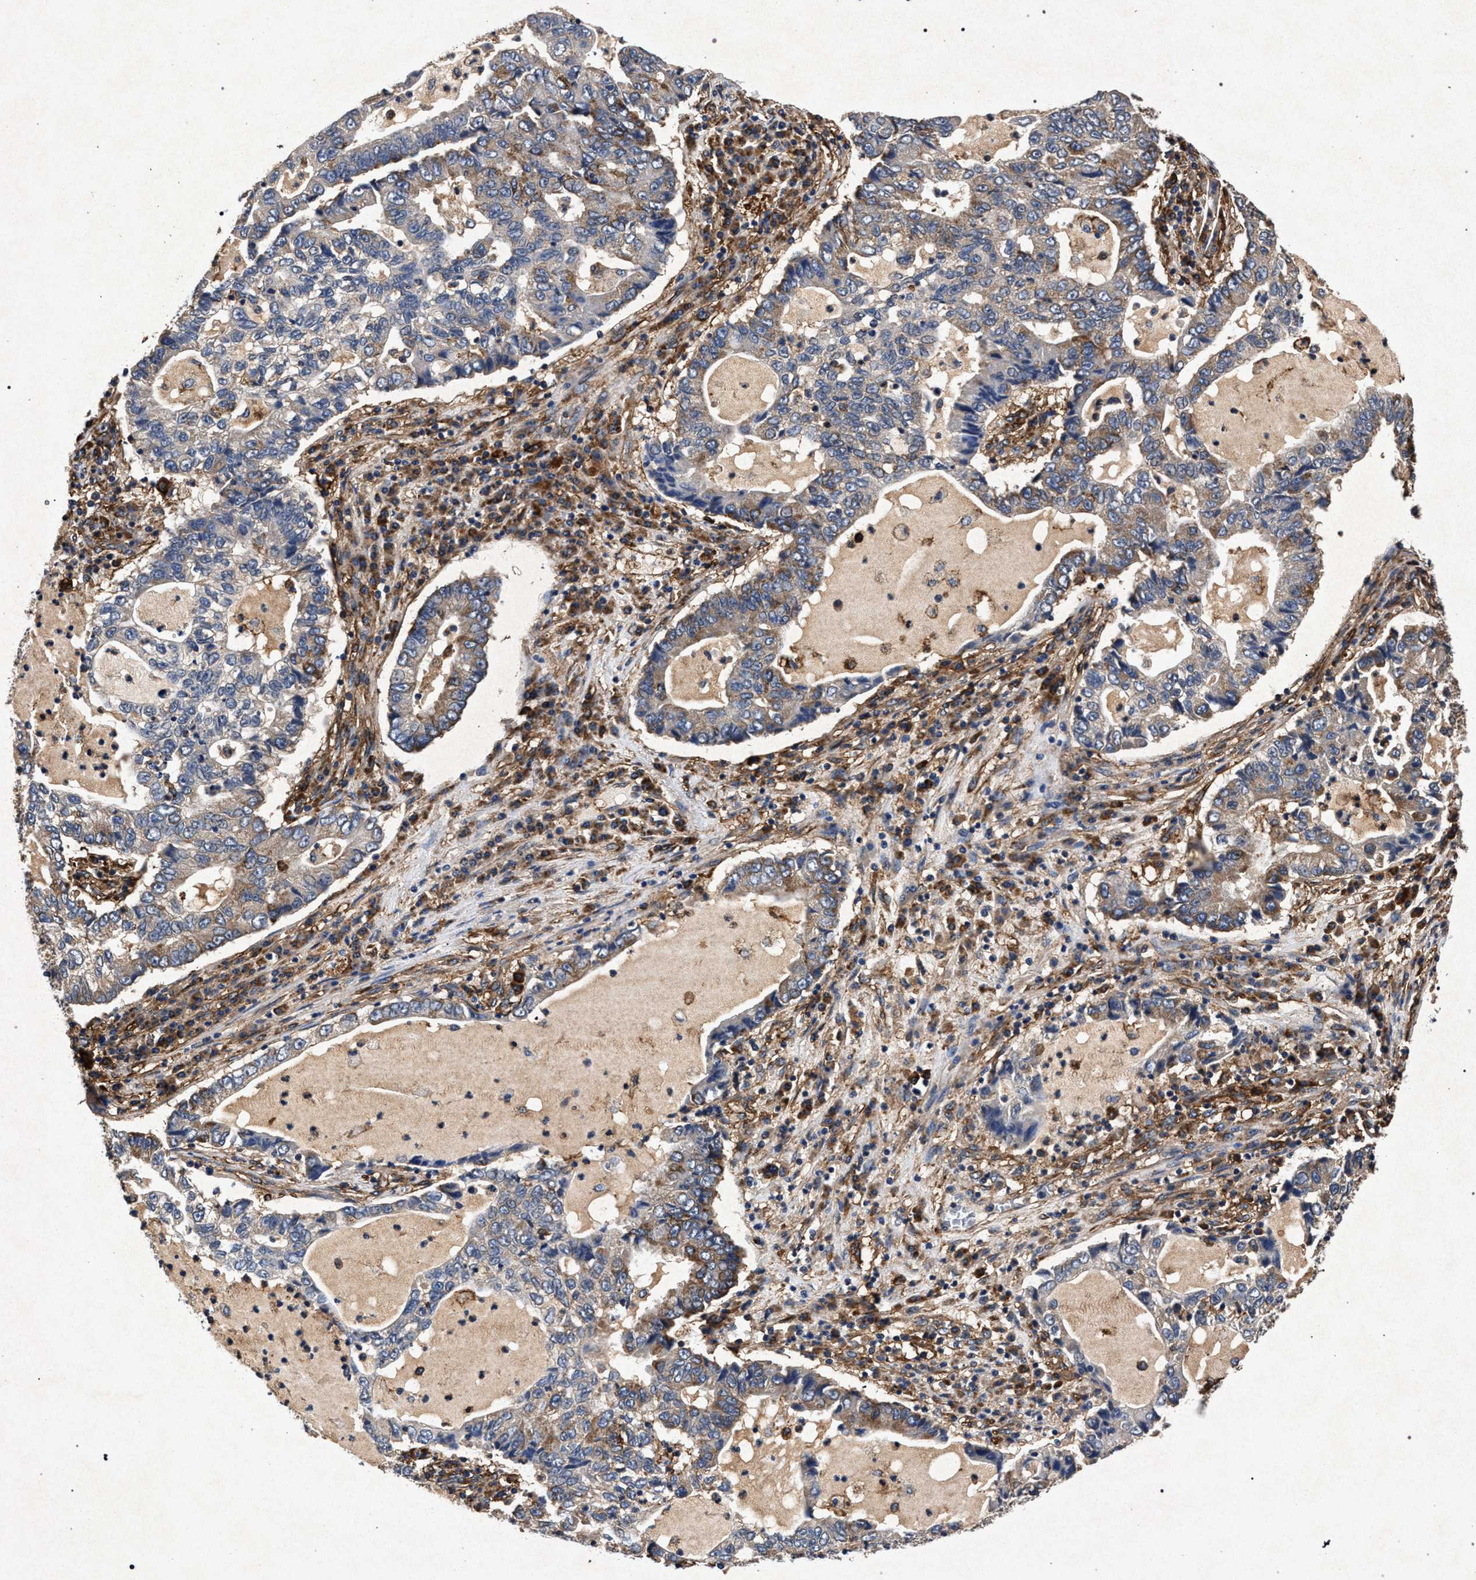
{"staining": {"intensity": "weak", "quantity": "<25%", "location": "cytoplasmic/membranous"}, "tissue": "lung cancer", "cell_type": "Tumor cells", "image_type": "cancer", "snomed": [{"axis": "morphology", "description": "Adenocarcinoma, NOS"}, {"axis": "topography", "description": "Lung"}], "caption": "Immunohistochemistry (IHC) photomicrograph of neoplastic tissue: adenocarcinoma (lung) stained with DAB displays no significant protein staining in tumor cells.", "gene": "MARCKS", "patient": {"sex": "female", "age": 51}}